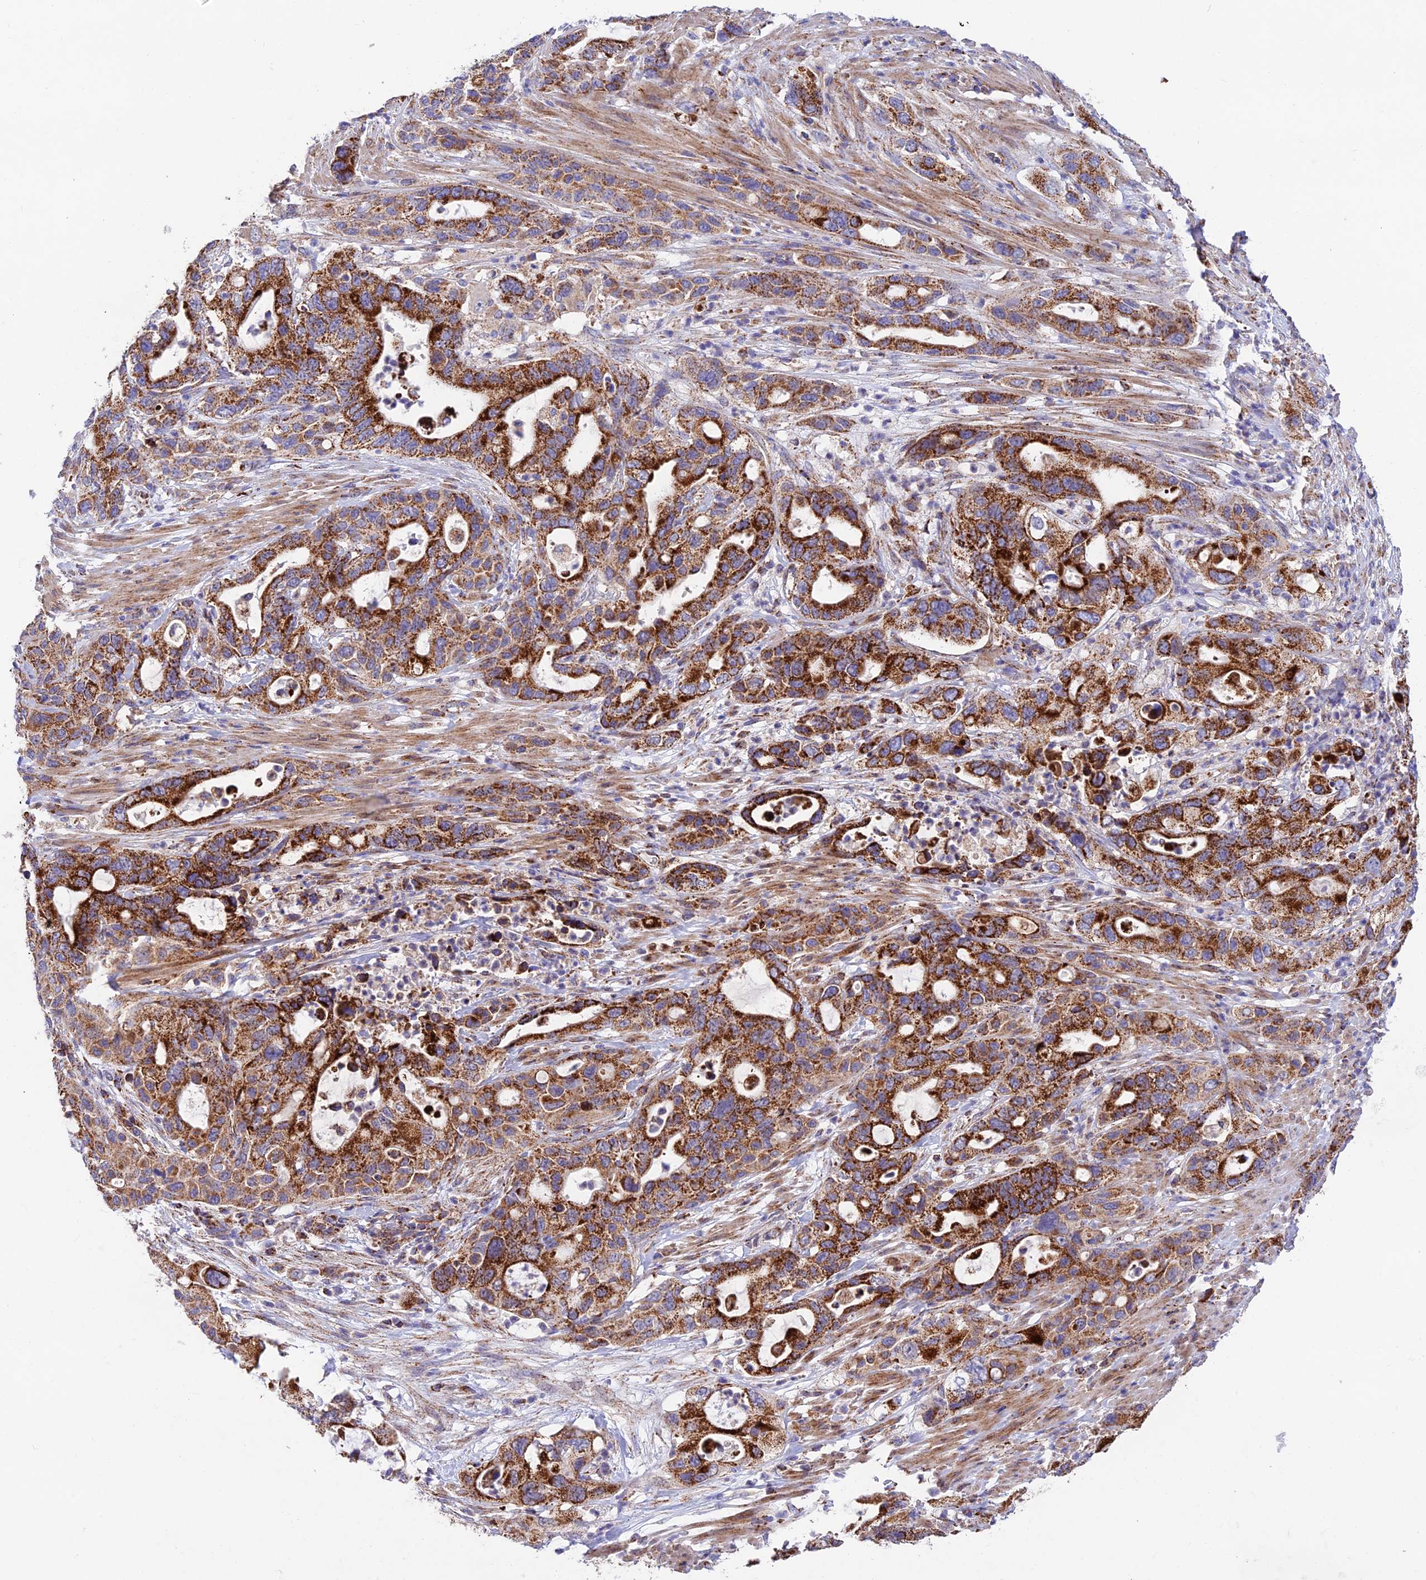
{"staining": {"intensity": "strong", "quantity": ">75%", "location": "cytoplasmic/membranous"}, "tissue": "pancreatic cancer", "cell_type": "Tumor cells", "image_type": "cancer", "snomed": [{"axis": "morphology", "description": "Adenocarcinoma, NOS"}, {"axis": "topography", "description": "Pancreas"}], "caption": "Pancreatic cancer (adenocarcinoma) tissue displays strong cytoplasmic/membranous positivity in about >75% of tumor cells, visualized by immunohistochemistry.", "gene": "KHDC3L", "patient": {"sex": "female", "age": 71}}